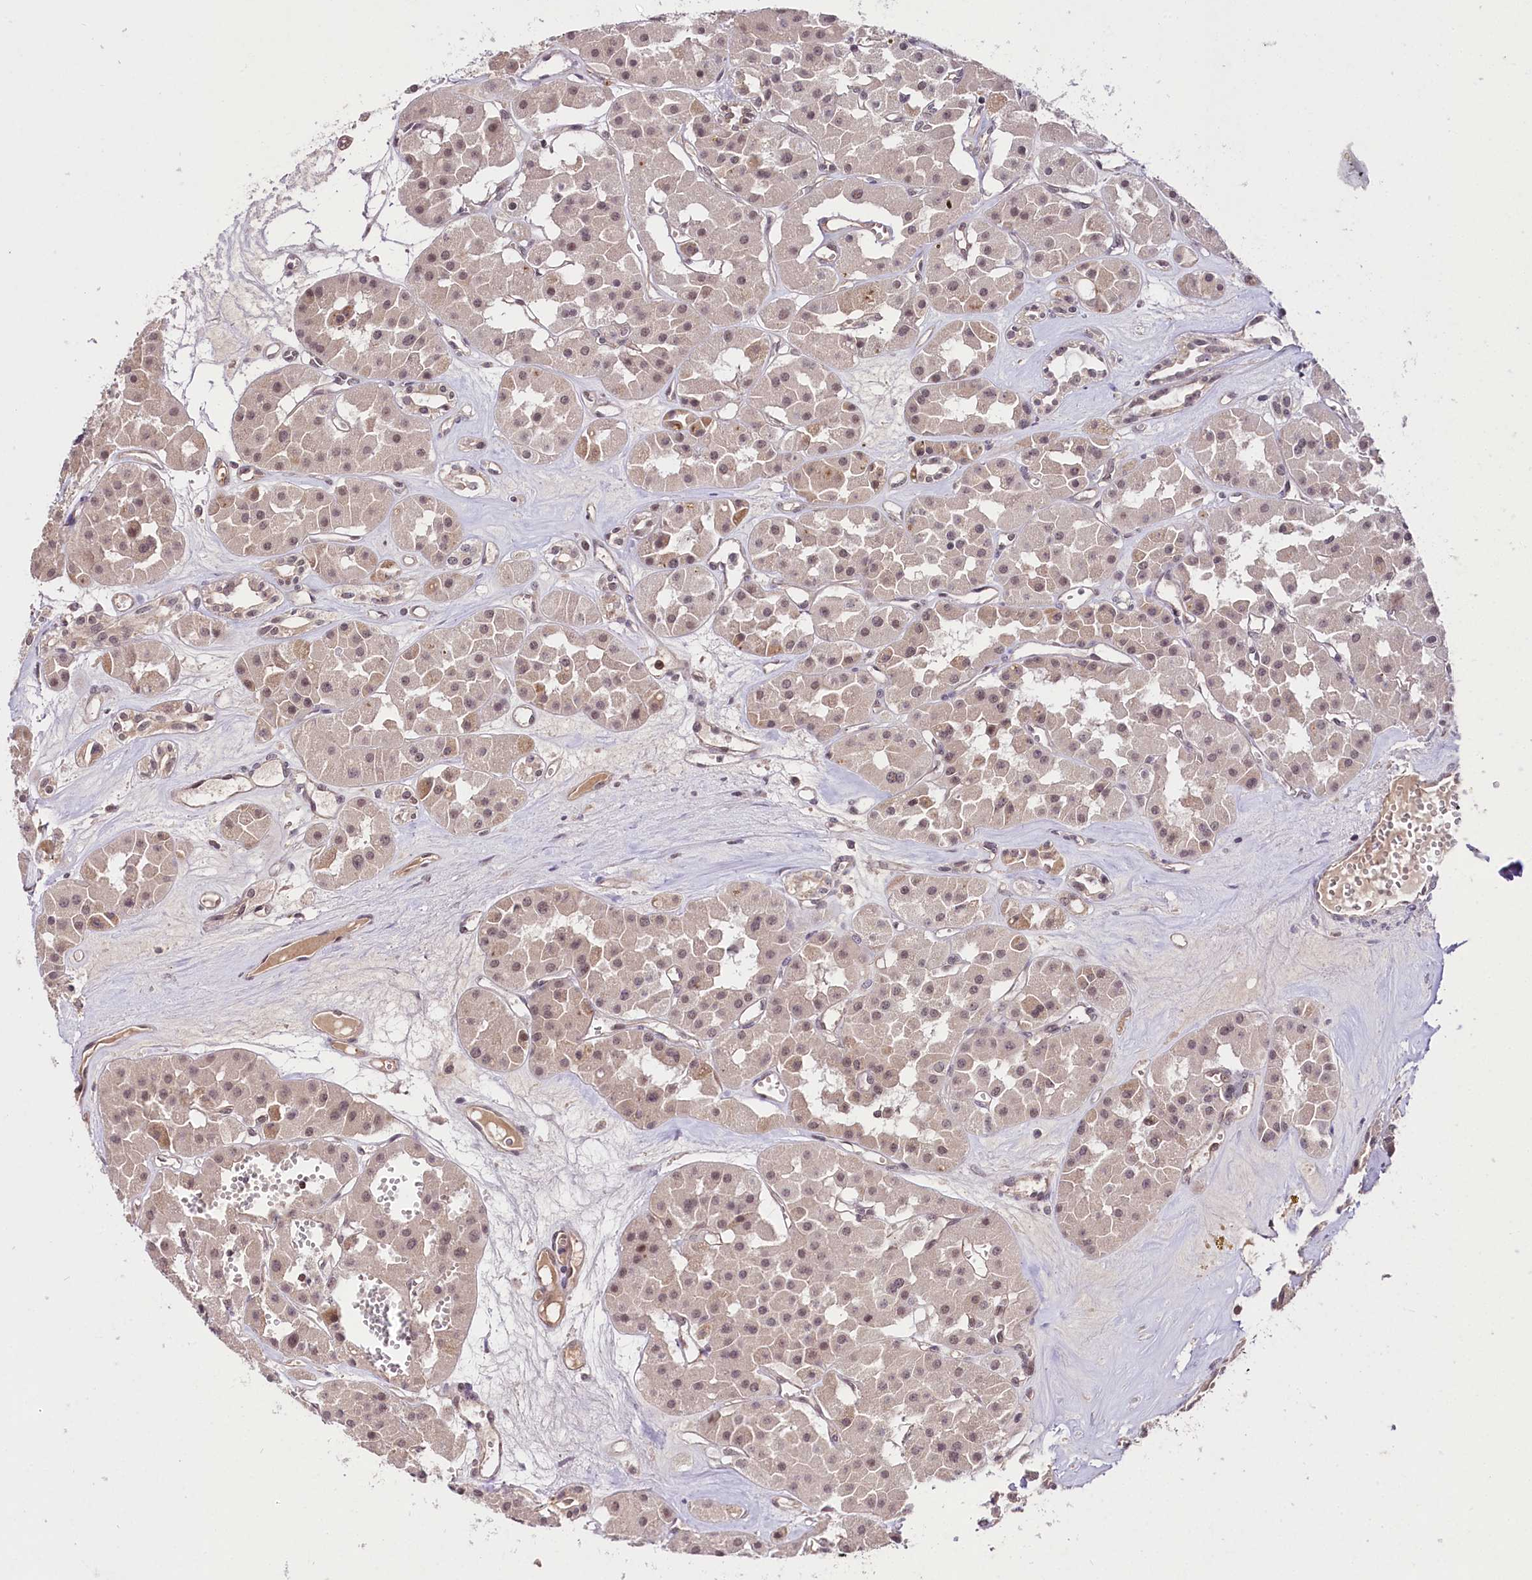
{"staining": {"intensity": "moderate", "quantity": "<25%", "location": "cytoplasmic/membranous"}, "tissue": "renal cancer", "cell_type": "Tumor cells", "image_type": "cancer", "snomed": [{"axis": "morphology", "description": "Carcinoma, NOS"}, {"axis": "topography", "description": "Kidney"}], "caption": "A high-resolution image shows immunohistochemistry staining of renal cancer, which demonstrates moderate cytoplasmic/membranous expression in about <25% of tumor cells.", "gene": "TAFAZZIN", "patient": {"sex": "female", "age": 75}}